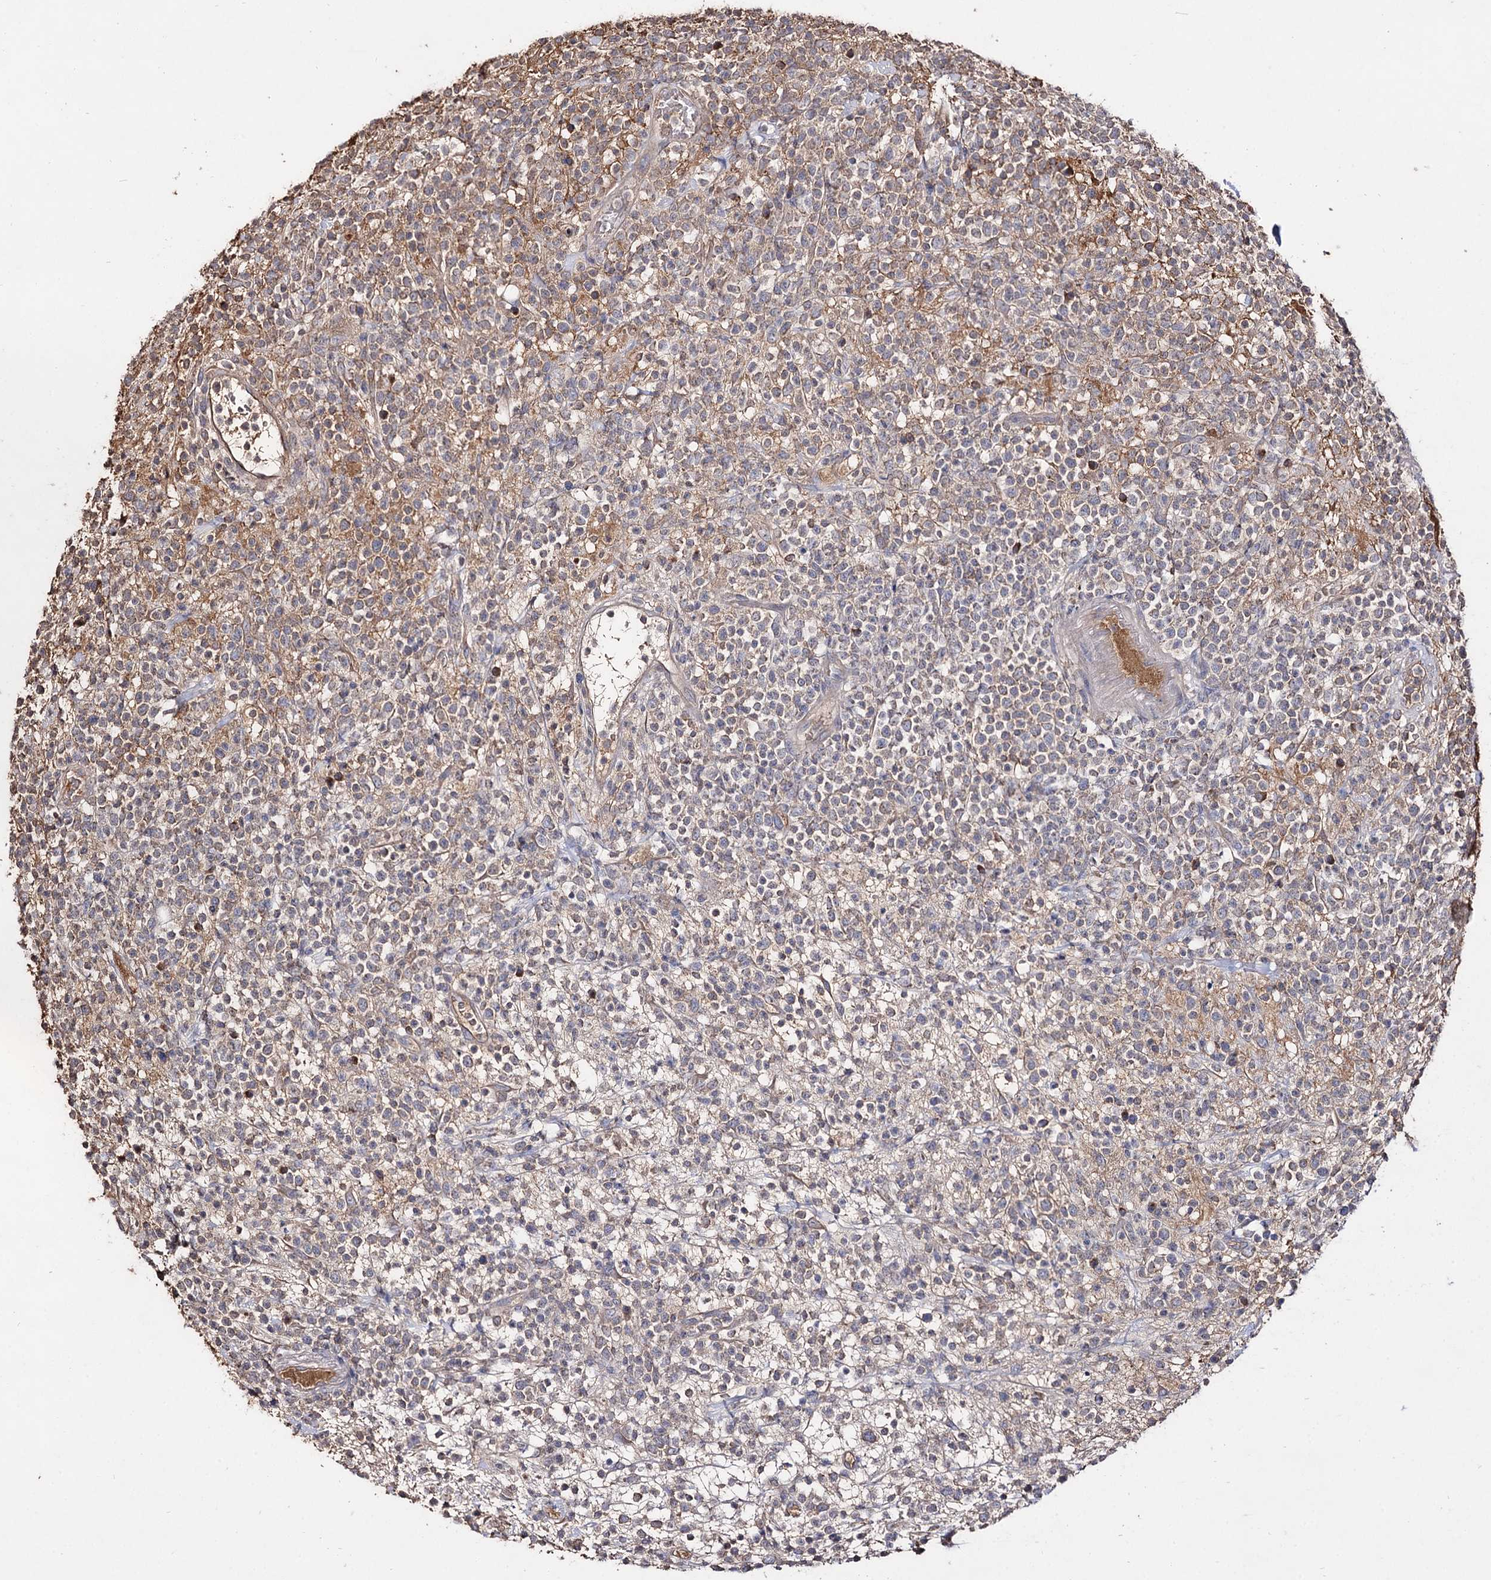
{"staining": {"intensity": "weak", "quantity": "25%-75%", "location": "cytoplasmic/membranous"}, "tissue": "lymphoma", "cell_type": "Tumor cells", "image_type": "cancer", "snomed": [{"axis": "morphology", "description": "Malignant lymphoma, non-Hodgkin's type, High grade"}, {"axis": "topography", "description": "Colon"}], "caption": "IHC (DAB) staining of human lymphoma exhibits weak cytoplasmic/membranous protein staining in approximately 25%-75% of tumor cells. (IHC, brightfield microscopy, high magnification).", "gene": "ARFIP2", "patient": {"sex": "female", "age": 53}}